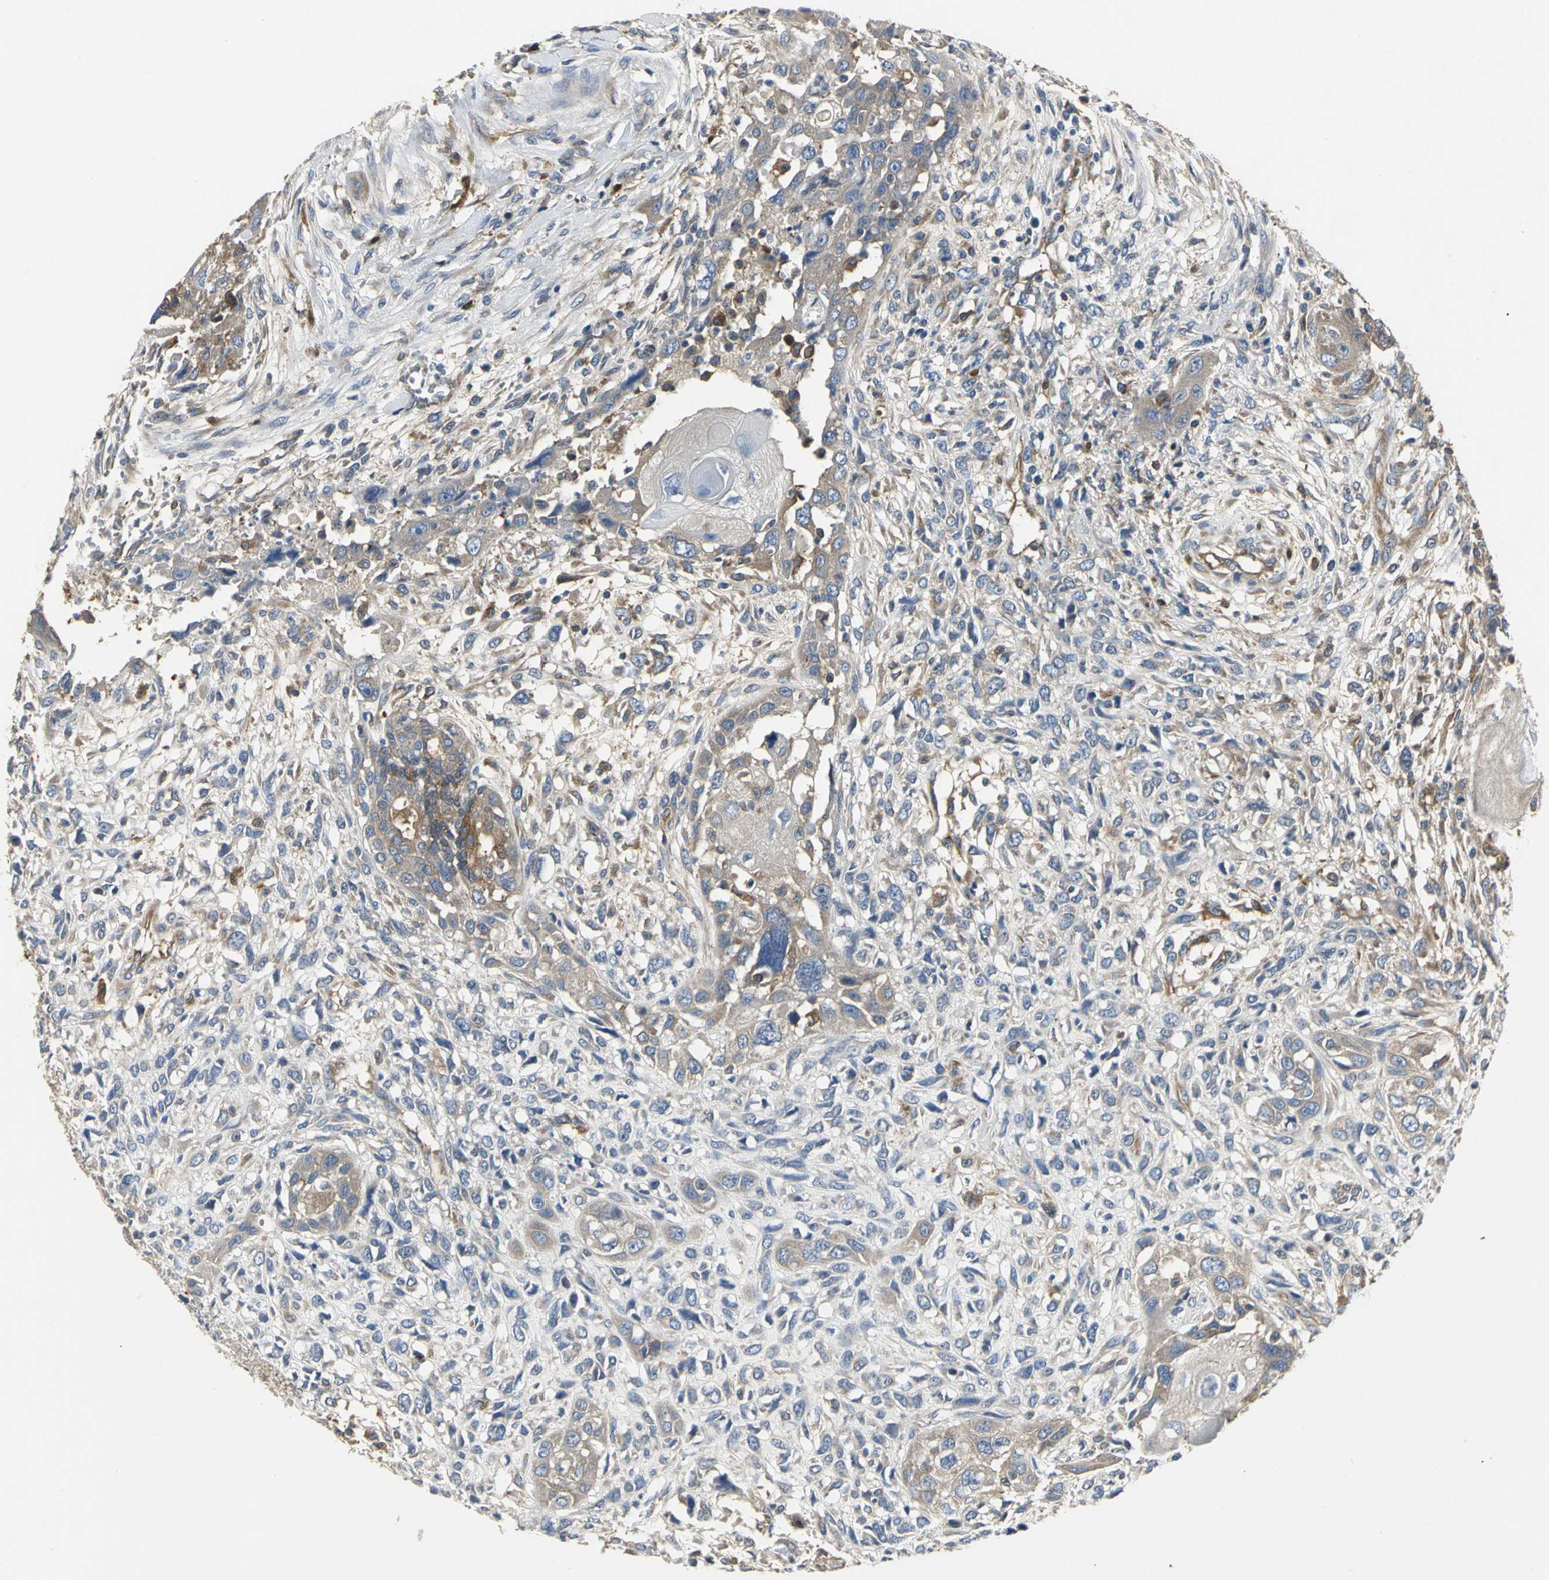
{"staining": {"intensity": "moderate", "quantity": ">75%", "location": "cytoplasmic/membranous"}, "tissue": "head and neck cancer", "cell_type": "Tumor cells", "image_type": "cancer", "snomed": [{"axis": "morphology", "description": "Neoplasm, malignant, NOS"}, {"axis": "topography", "description": "Salivary gland"}, {"axis": "topography", "description": "Head-Neck"}], "caption": "Head and neck cancer (neoplasm (malignant)) stained with IHC reveals moderate cytoplasmic/membranous expression in approximately >75% of tumor cells.", "gene": "CHRNB1", "patient": {"sex": "male", "age": 43}}